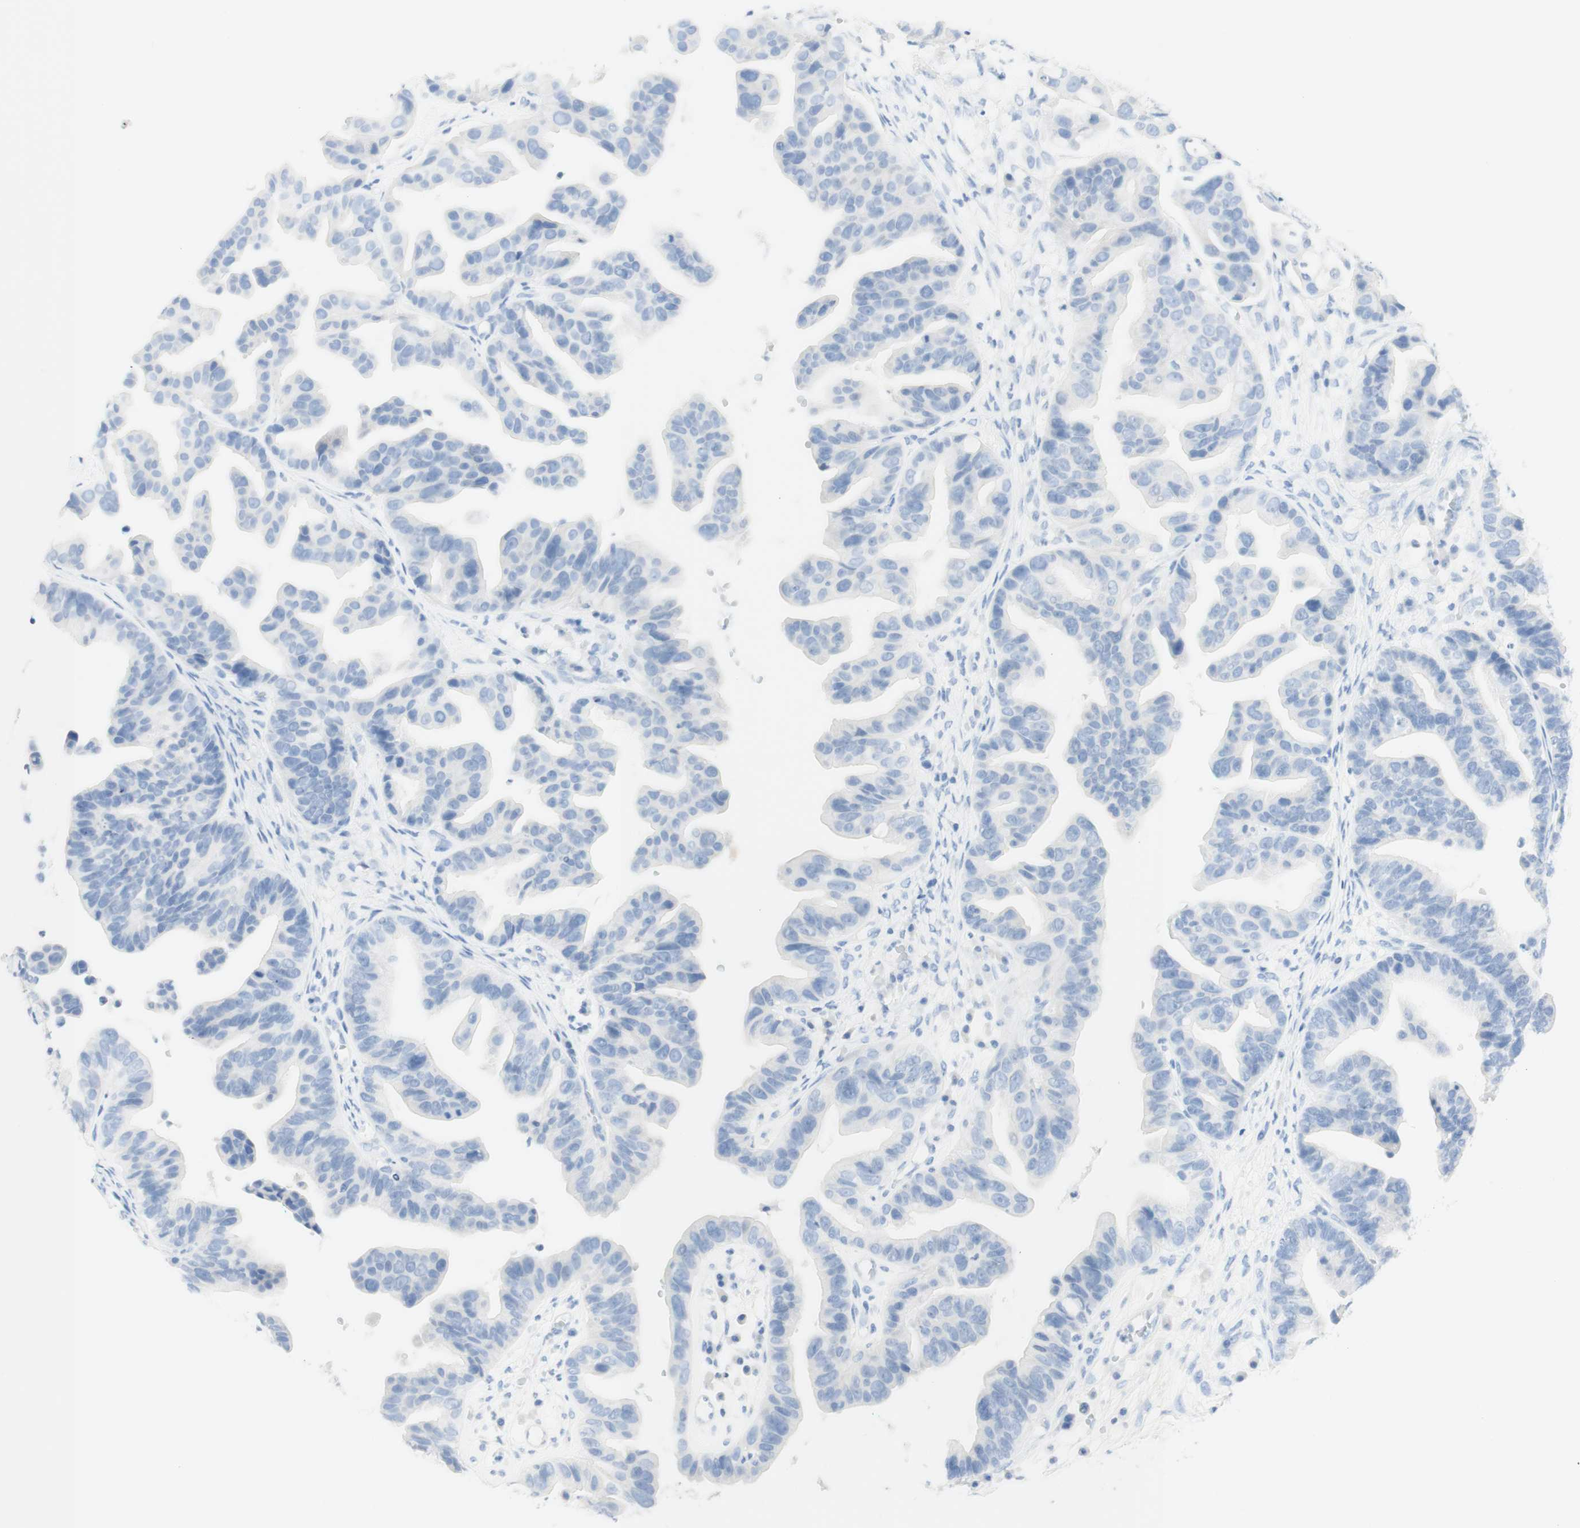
{"staining": {"intensity": "negative", "quantity": "none", "location": "none"}, "tissue": "ovarian cancer", "cell_type": "Tumor cells", "image_type": "cancer", "snomed": [{"axis": "morphology", "description": "Cystadenocarcinoma, serous, NOS"}, {"axis": "topography", "description": "Ovary"}], "caption": "Immunohistochemistry micrograph of serous cystadenocarcinoma (ovarian) stained for a protein (brown), which displays no expression in tumor cells.", "gene": "TPO", "patient": {"sex": "female", "age": 56}}